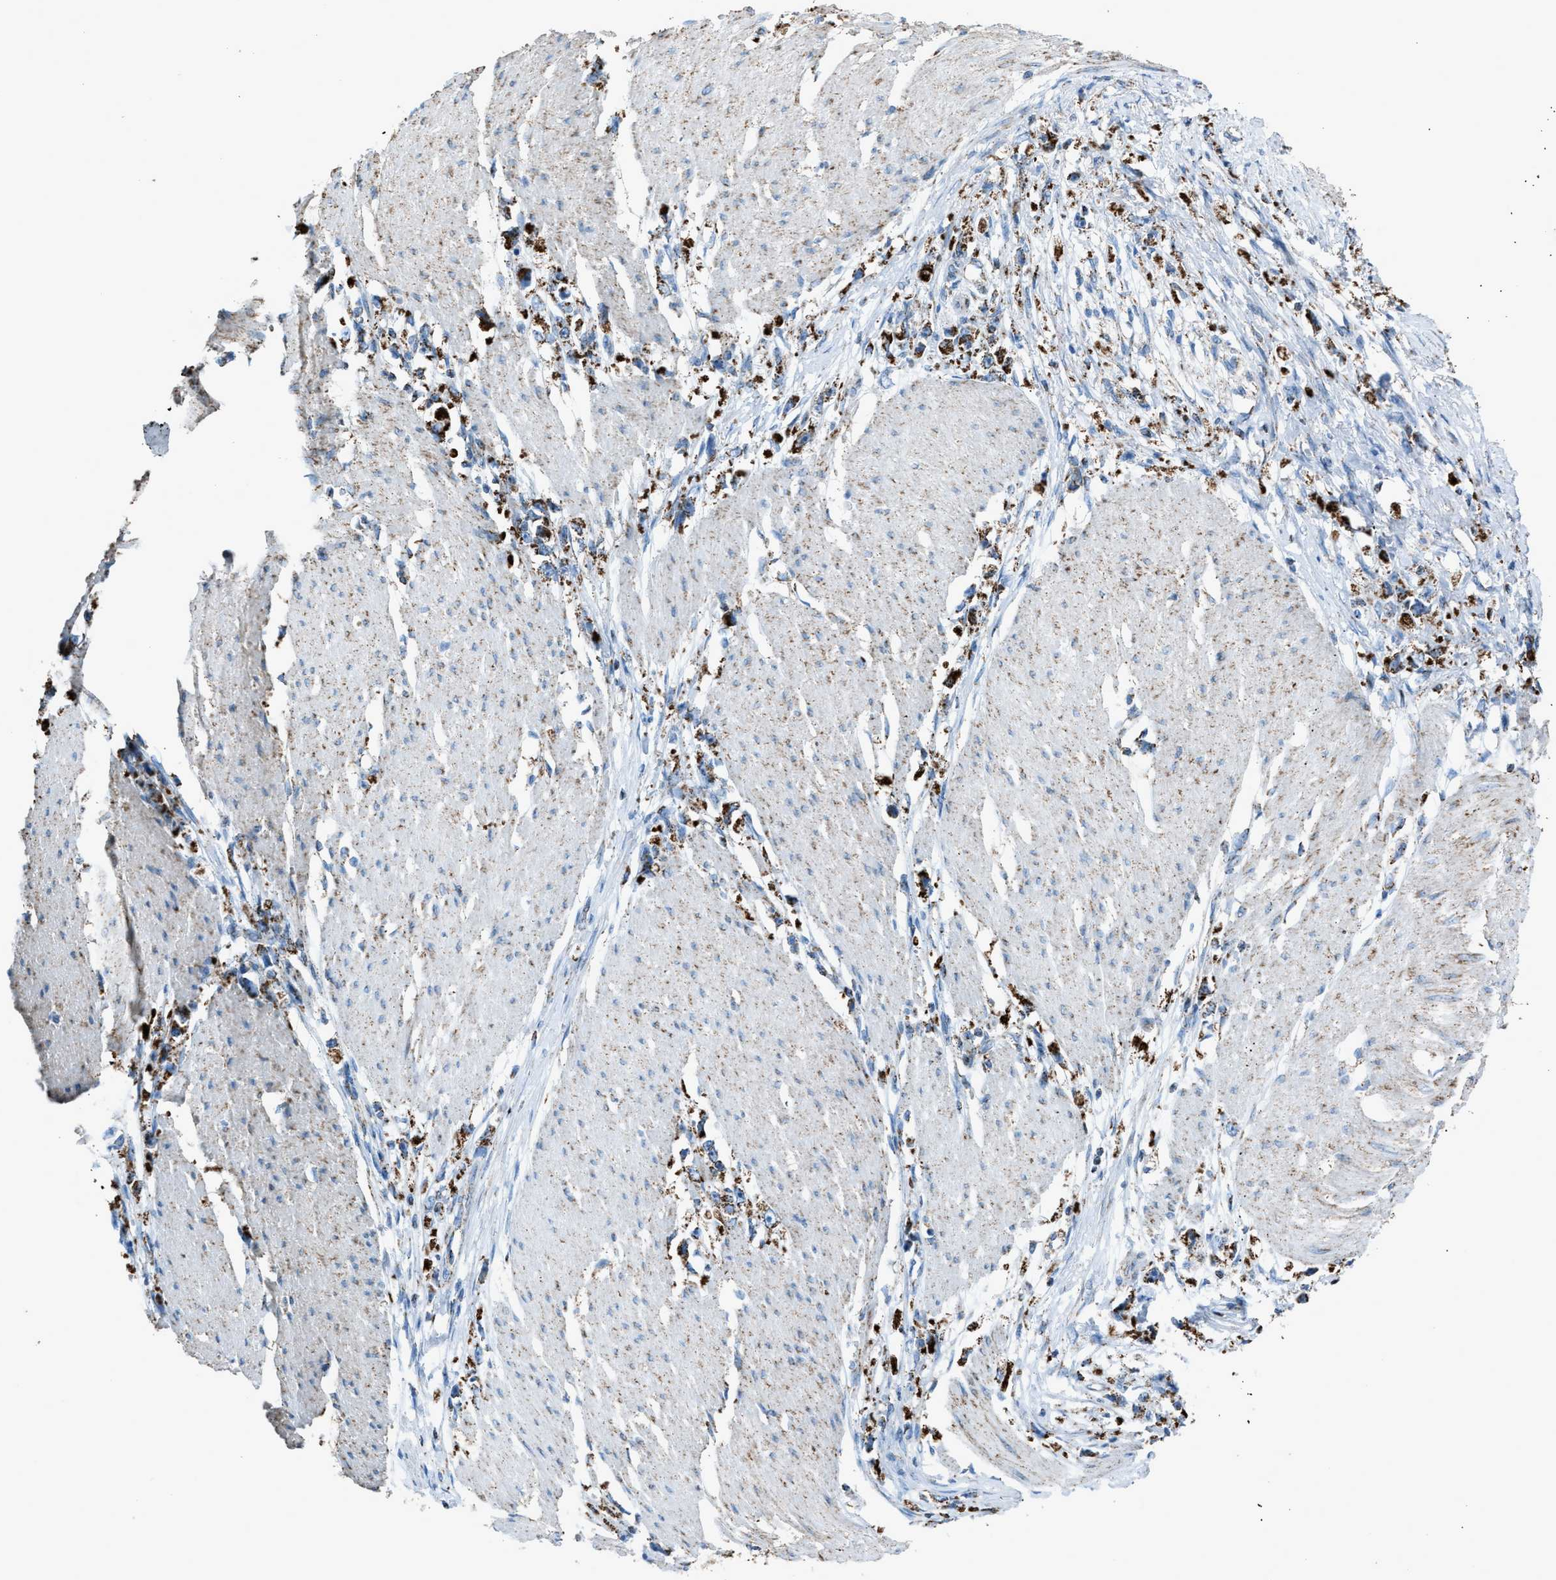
{"staining": {"intensity": "strong", "quantity": ">75%", "location": "cytoplasmic/membranous"}, "tissue": "stomach cancer", "cell_type": "Tumor cells", "image_type": "cancer", "snomed": [{"axis": "morphology", "description": "Adenocarcinoma, NOS"}, {"axis": "topography", "description": "Stomach"}], "caption": "There is high levels of strong cytoplasmic/membranous staining in tumor cells of stomach cancer, as demonstrated by immunohistochemical staining (brown color).", "gene": "MDH2", "patient": {"sex": "female", "age": 59}}